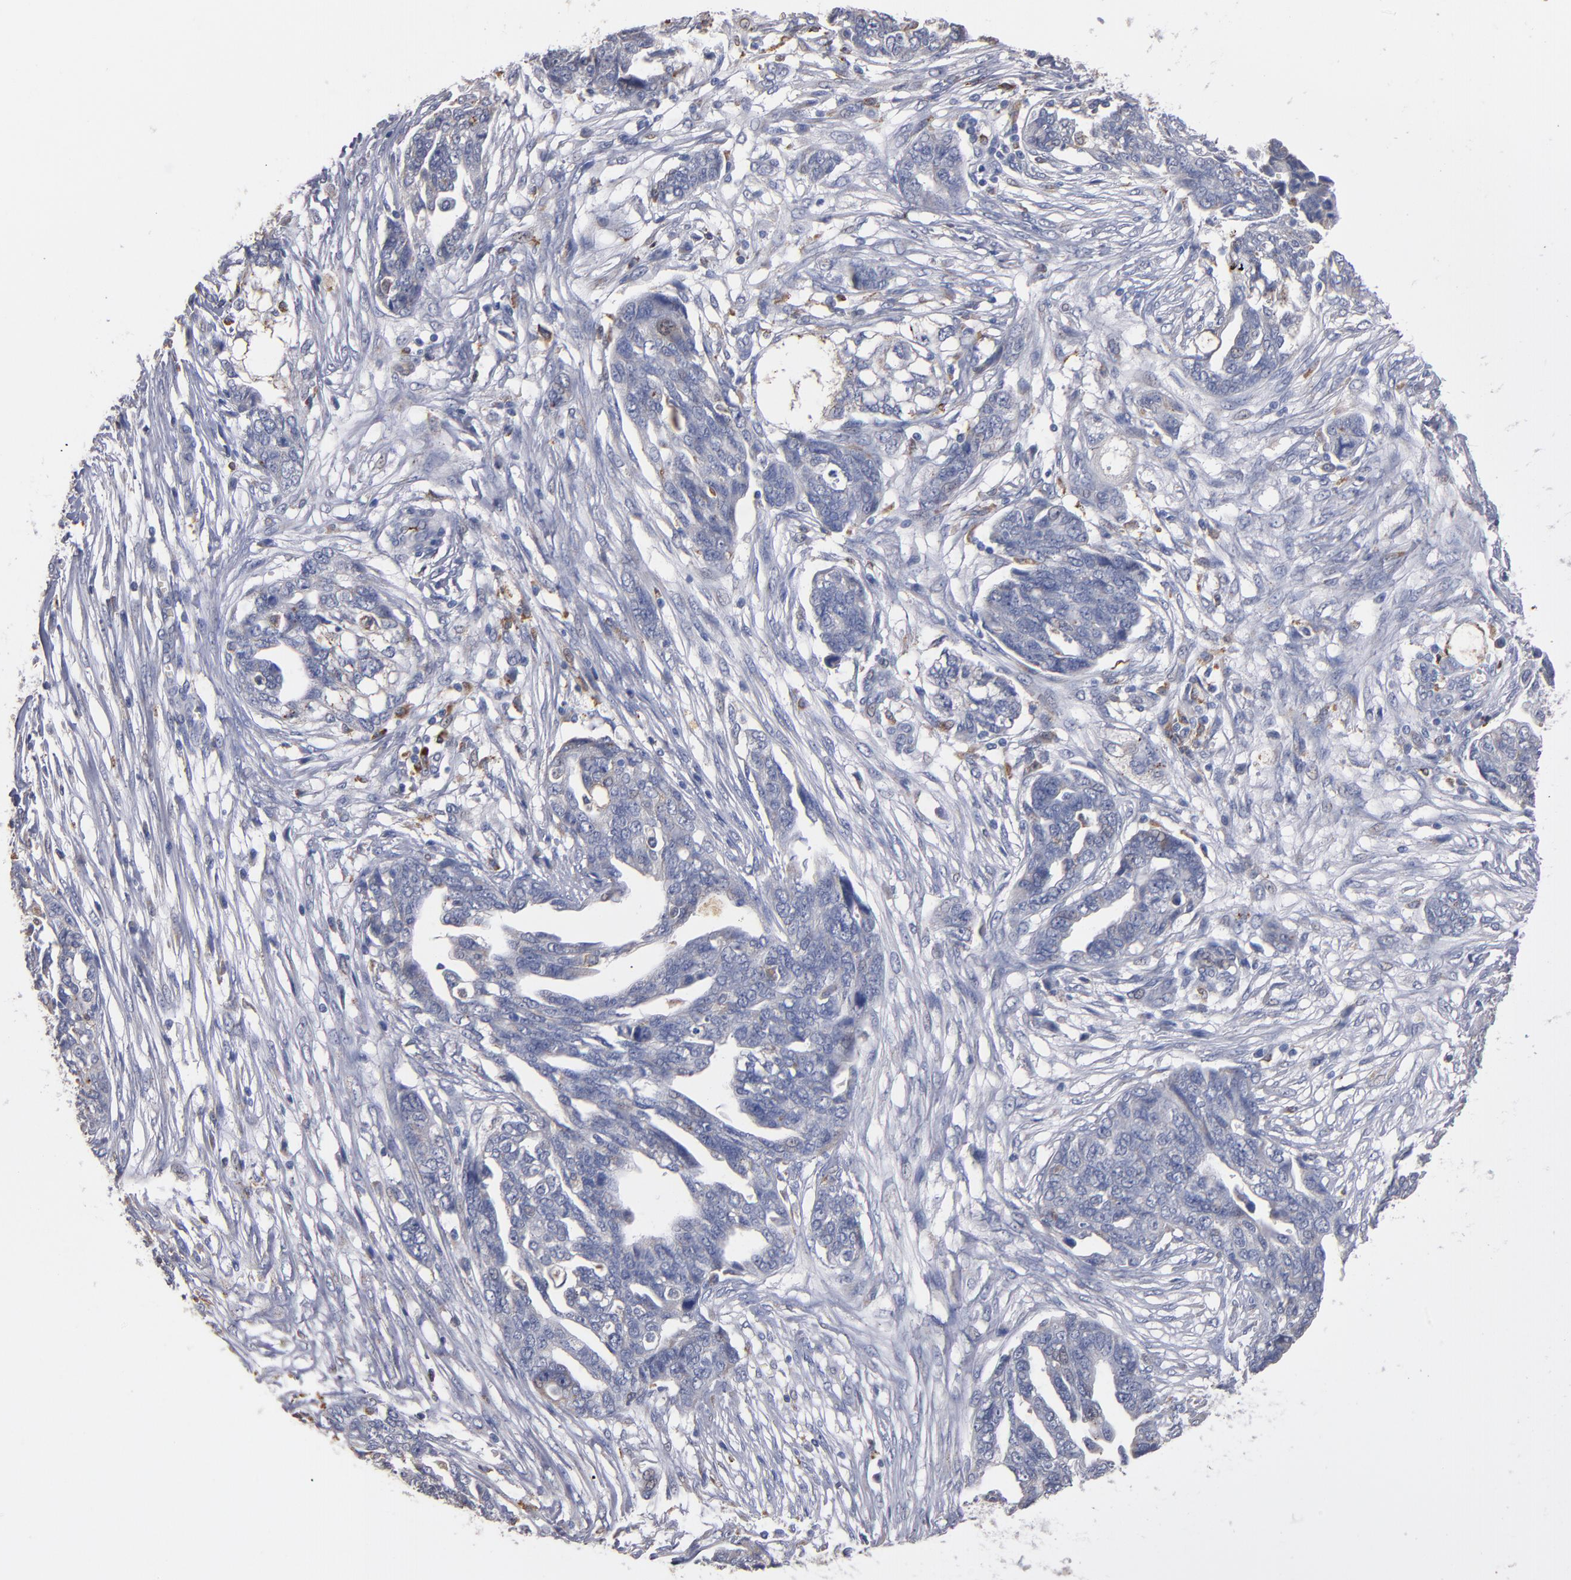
{"staining": {"intensity": "negative", "quantity": "none", "location": "none"}, "tissue": "ovarian cancer", "cell_type": "Tumor cells", "image_type": "cancer", "snomed": [{"axis": "morphology", "description": "Normal tissue, NOS"}, {"axis": "morphology", "description": "Cystadenocarcinoma, serous, NOS"}, {"axis": "topography", "description": "Fallopian tube"}, {"axis": "topography", "description": "Ovary"}], "caption": "This is an immunohistochemistry (IHC) image of human ovarian cancer (serous cystadenocarcinoma). There is no staining in tumor cells.", "gene": "SELP", "patient": {"sex": "female", "age": 56}}